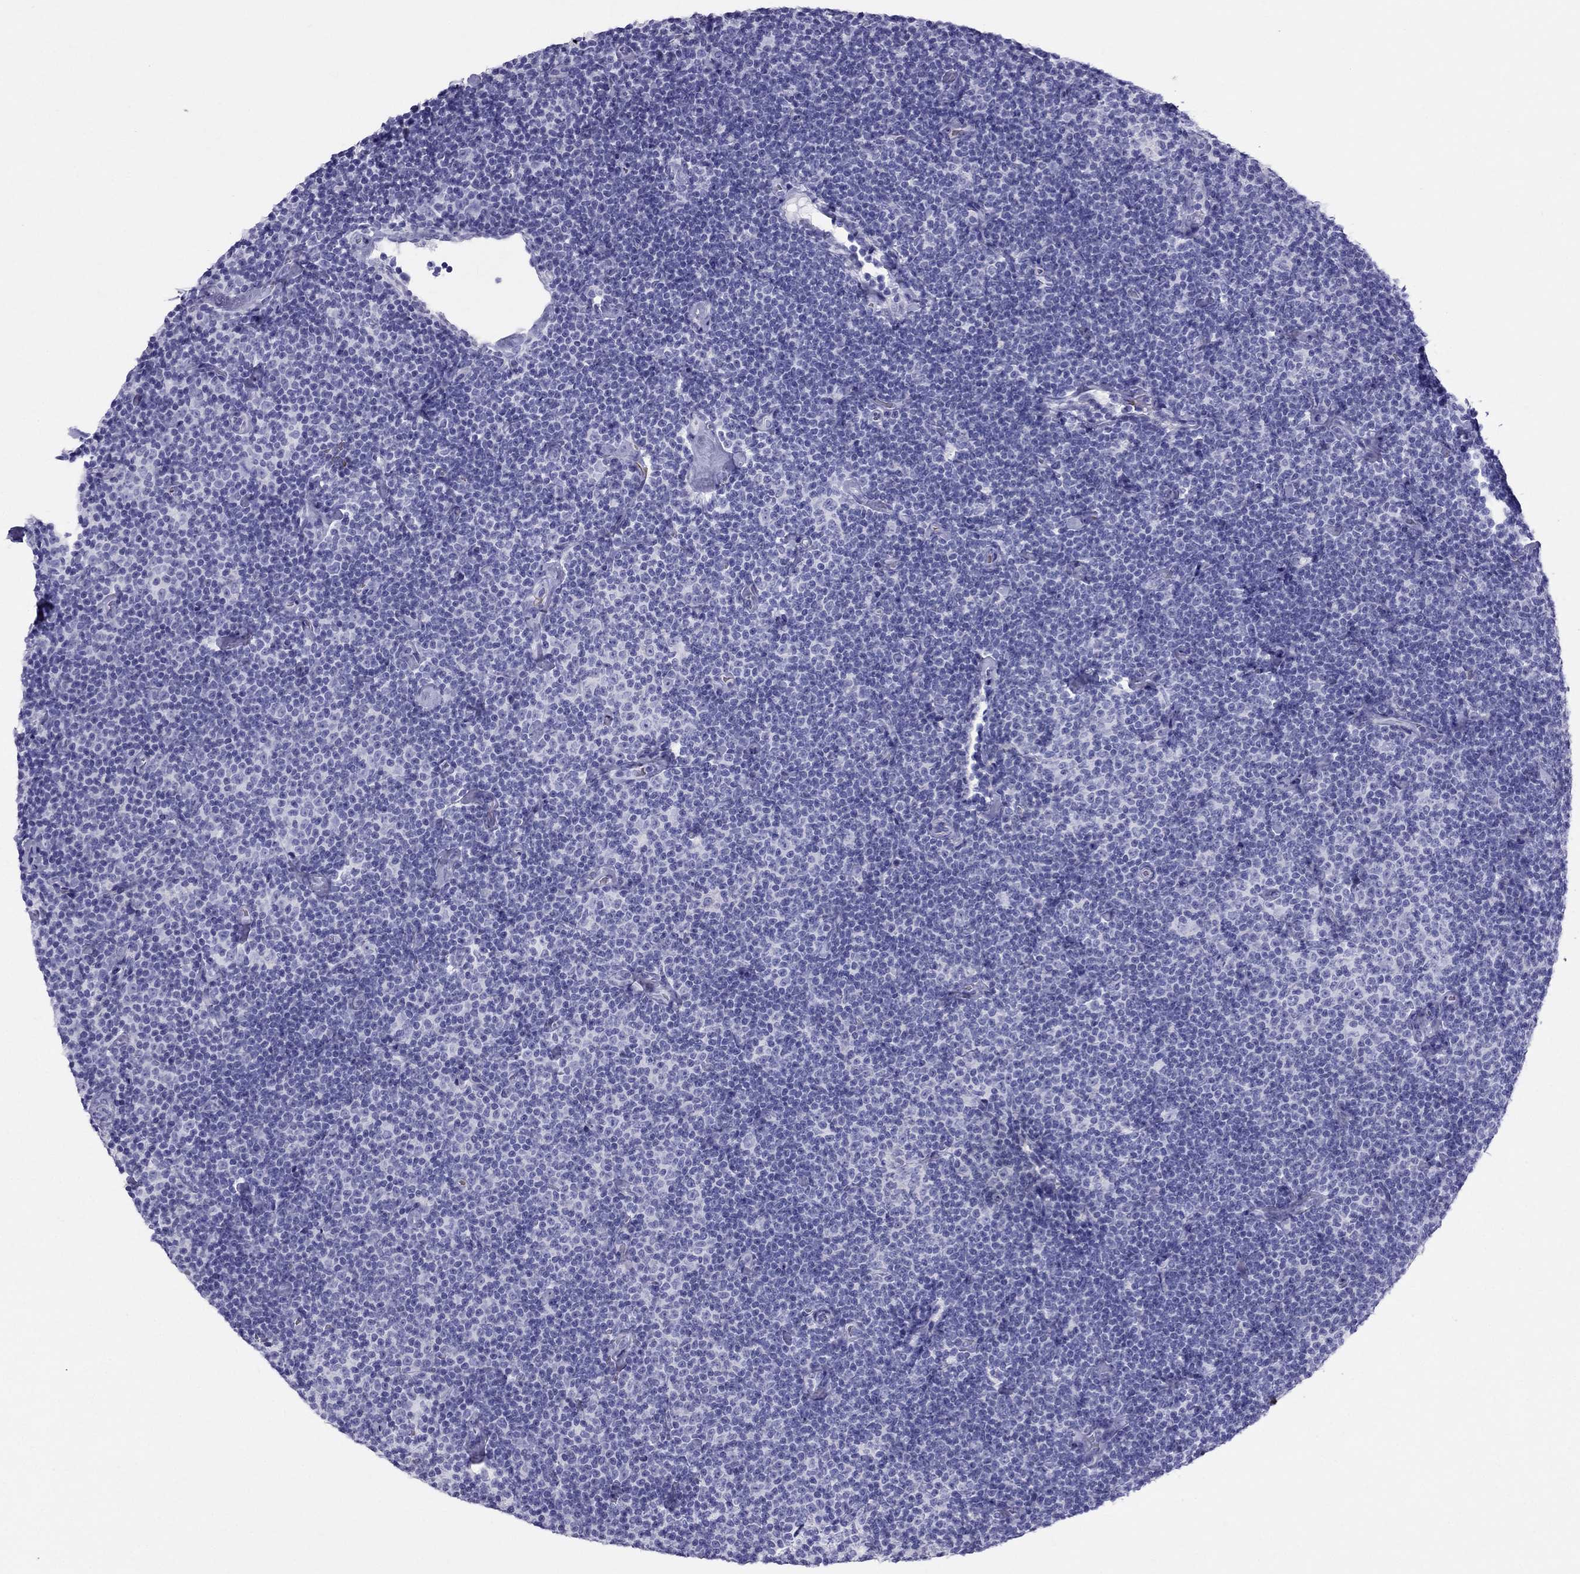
{"staining": {"intensity": "negative", "quantity": "none", "location": "none"}, "tissue": "lymphoma", "cell_type": "Tumor cells", "image_type": "cancer", "snomed": [{"axis": "morphology", "description": "Malignant lymphoma, non-Hodgkin's type, Low grade"}, {"axis": "topography", "description": "Lymph node"}], "caption": "IHC of lymphoma exhibits no expression in tumor cells.", "gene": "DNAAF6", "patient": {"sex": "male", "age": 81}}